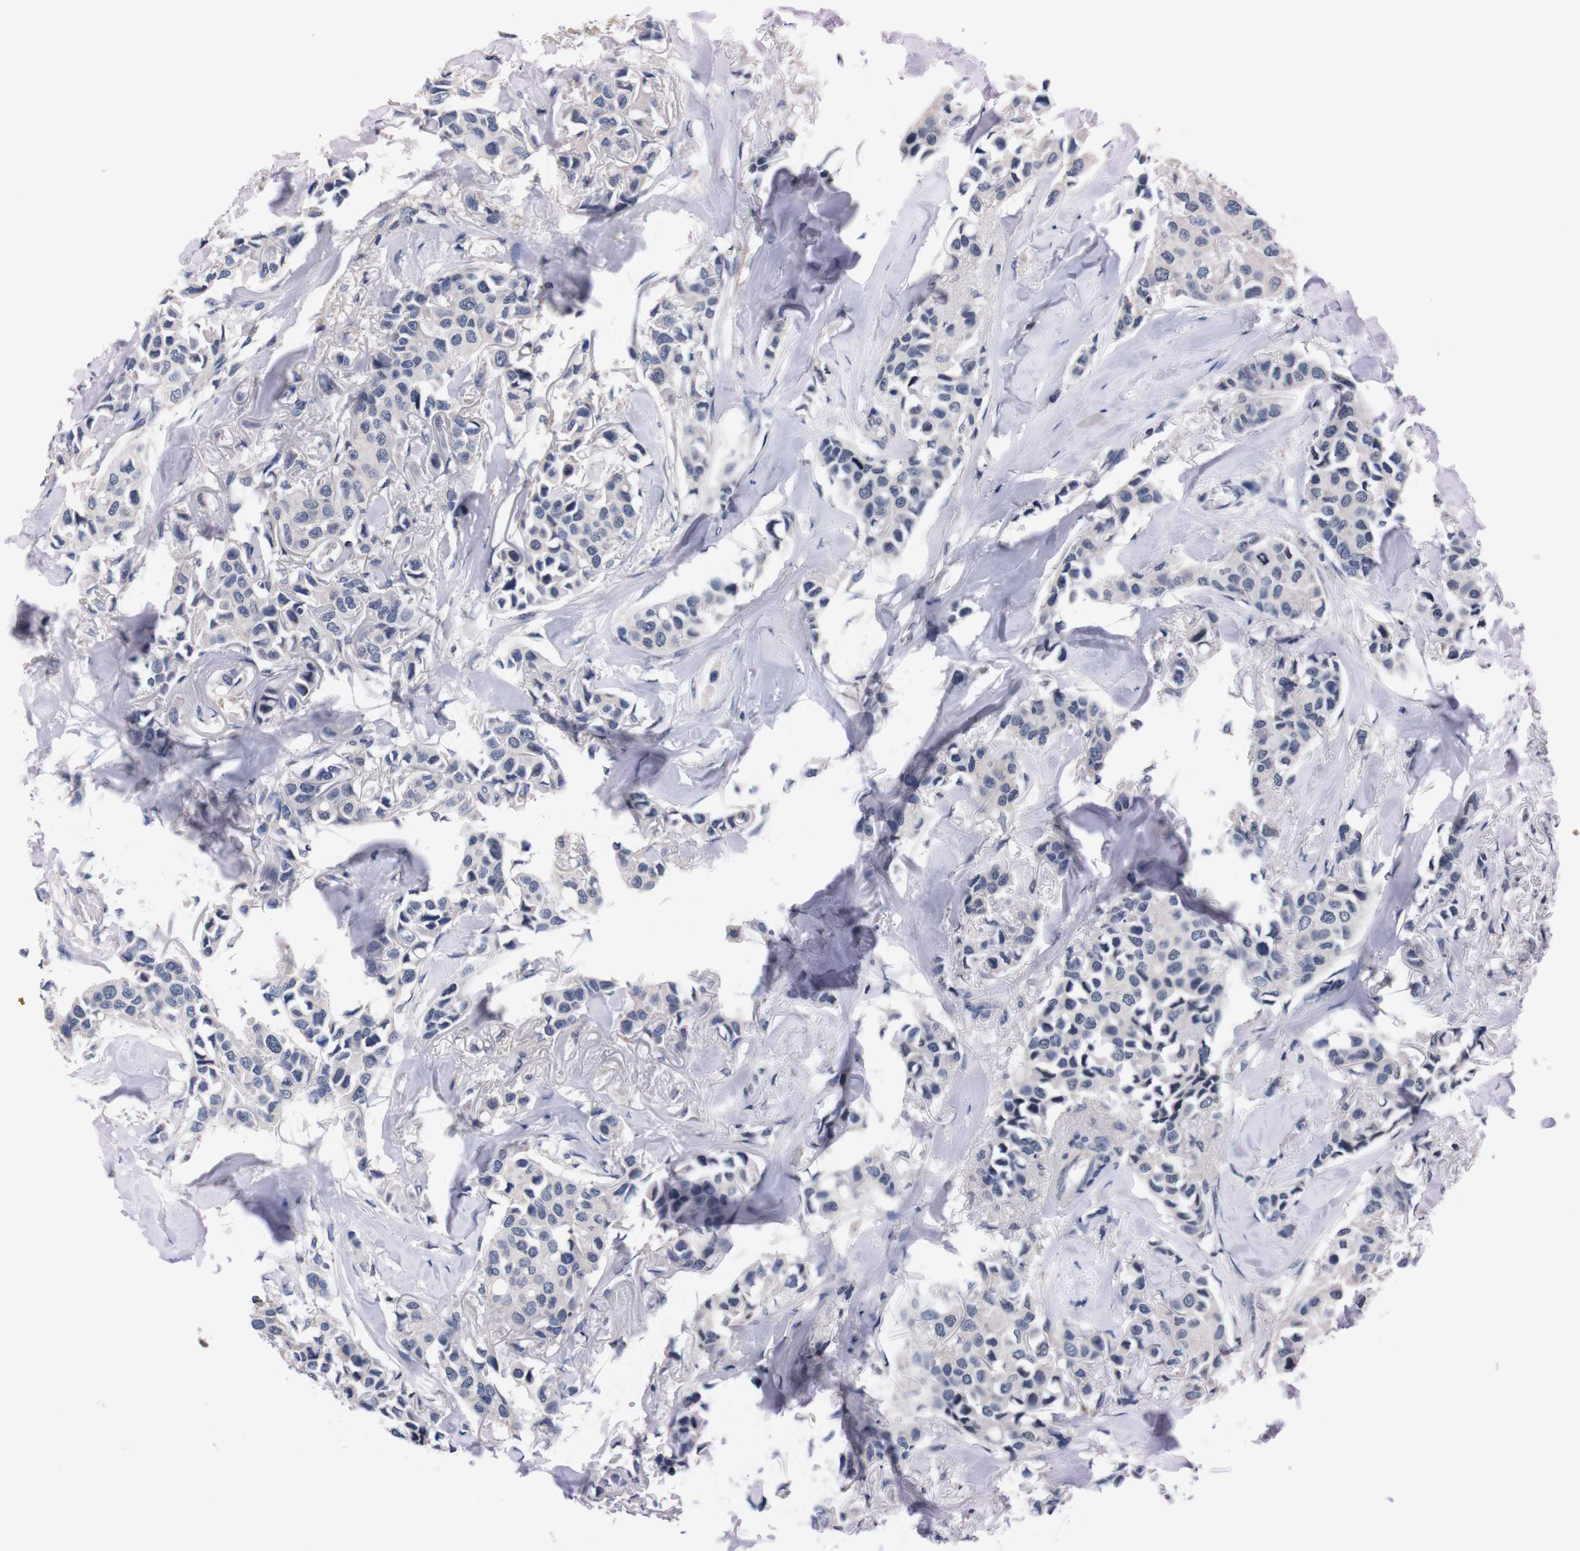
{"staining": {"intensity": "negative", "quantity": "none", "location": "none"}, "tissue": "breast cancer", "cell_type": "Tumor cells", "image_type": "cancer", "snomed": [{"axis": "morphology", "description": "Duct carcinoma"}, {"axis": "topography", "description": "Breast"}], "caption": "The immunohistochemistry micrograph has no significant expression in tumor cells of breast cancer (infiltrating ductal carcinoma) tissue. Nuclei are stained in blue.", "gene": "TNFRSF21", "patient": {"sex": "female", "age": 80}}